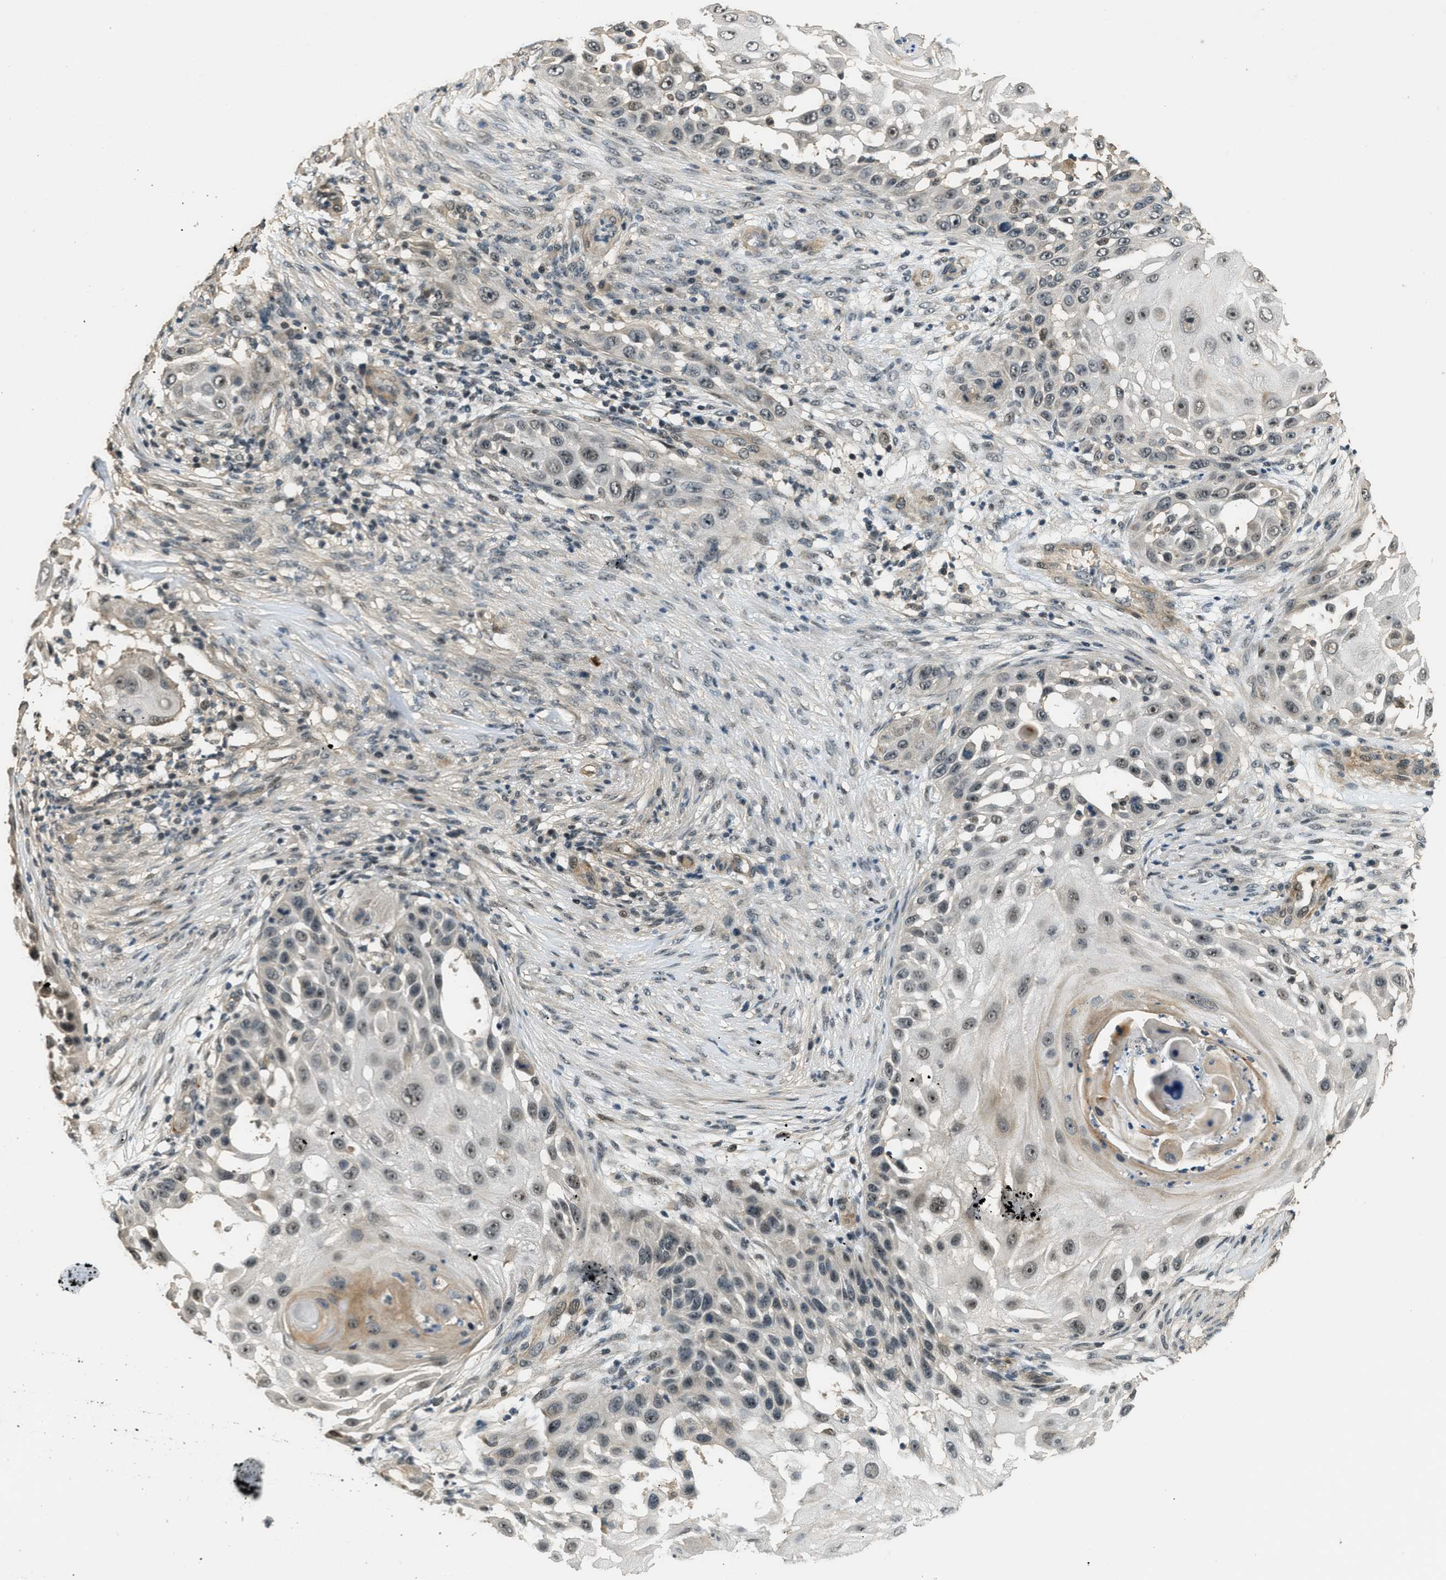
{"staining": {"intensity": "weak", "quantity": ">75%", "location": "nuclear"}, "tissue": "skin cancer", "cell_type": "Tumor cells", "image_type": "cancer", "snomed": [{"axis": "morphology", "description": "Squamous cell carcinoma, NOS"}, {"axis": "topography", "description": "Skin"}], "caption": "High-magnification brightfield microscopy of skin cancer stained with DAB (brown) and counterstained with hematoxylin (blue). tumor cells exhibit weak nuclear expression is identified in about>75% of cells.", "gene": "MED21", "patient": {"sex": "female", "age": 44}}